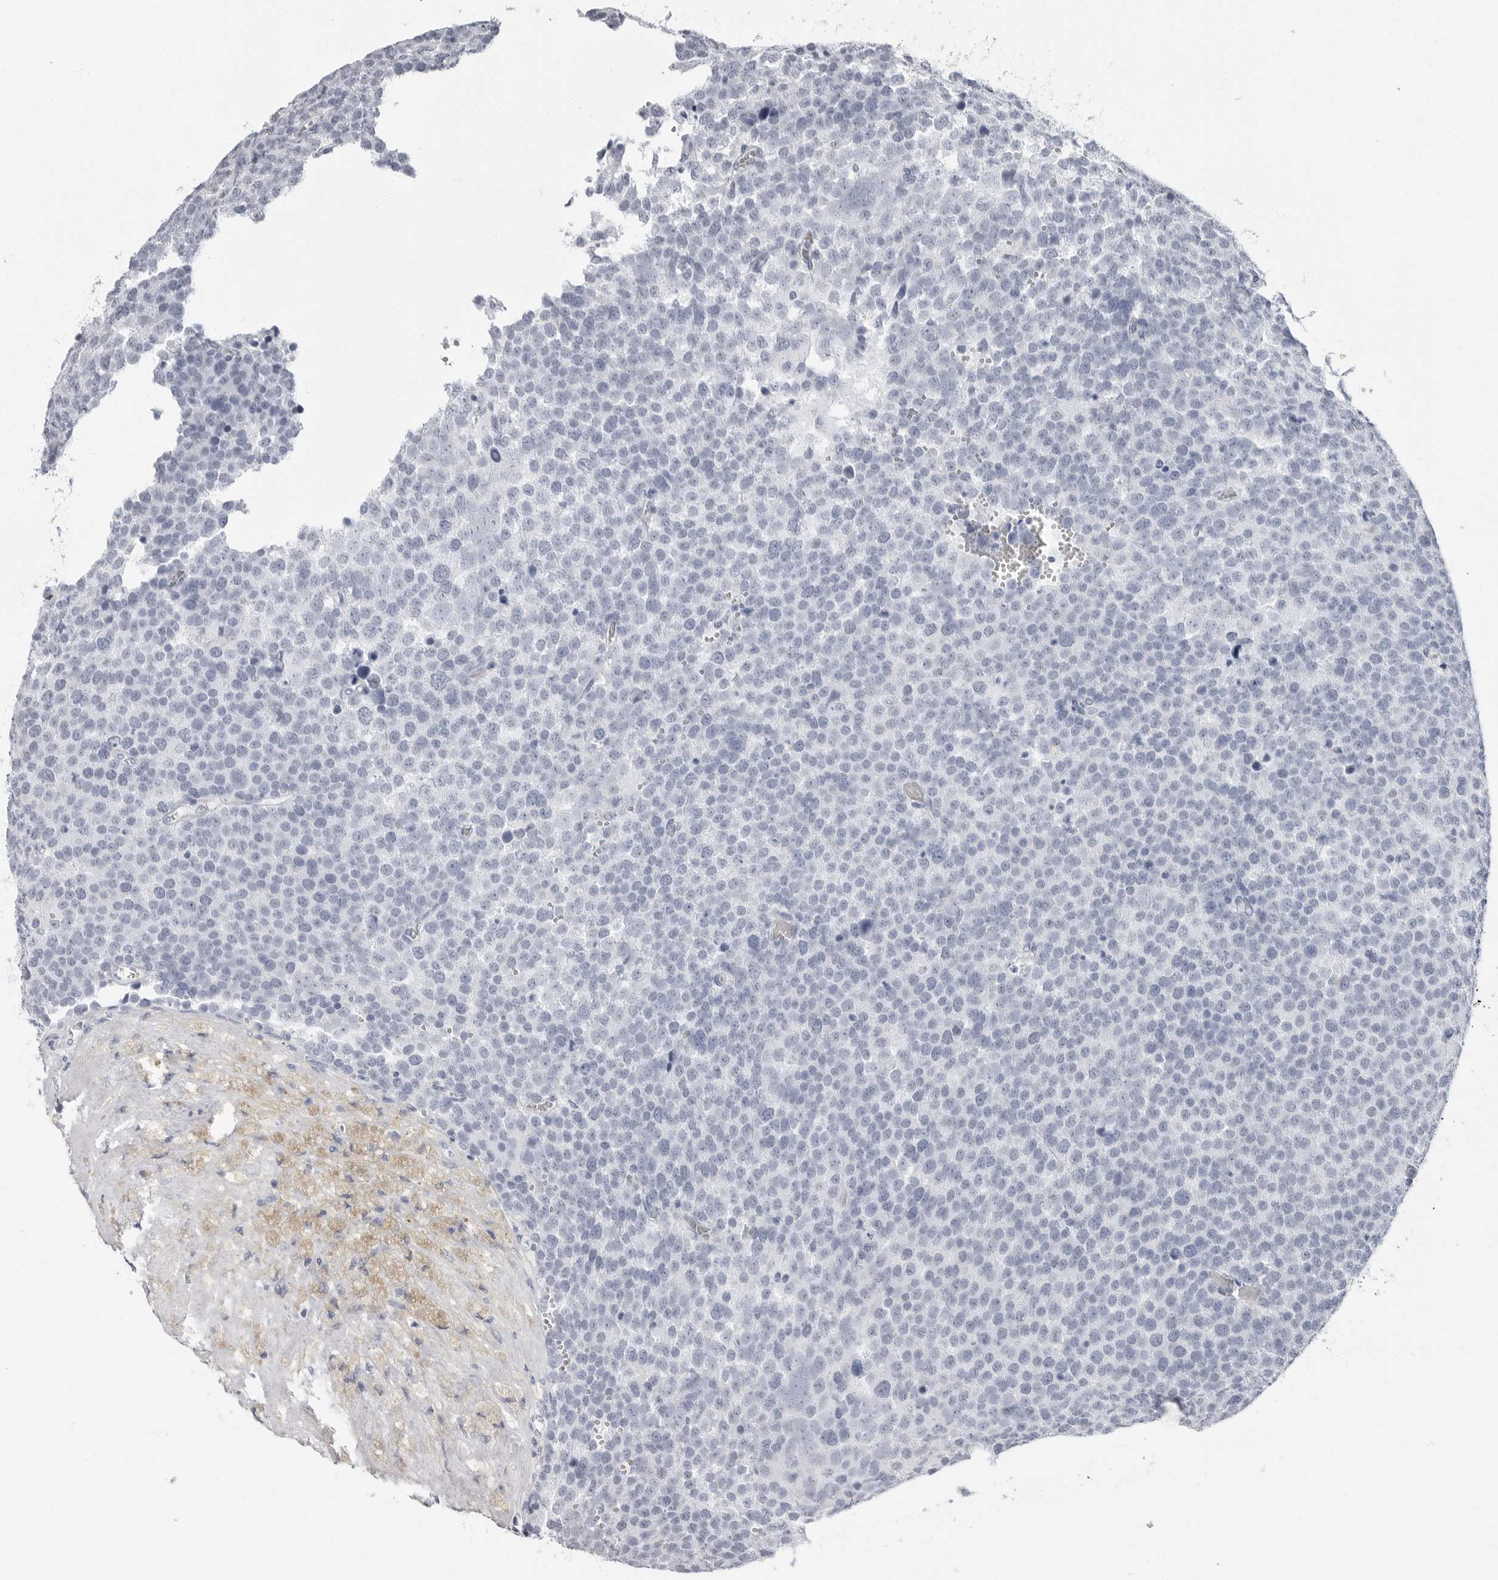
{"staining": {"intensity": "negative", "quantity": "none", "location": "none"}, "tissue": "testis cancer", "cell_type": "Tumor cells", "image_type": "cancer", "snomed": [{"axis": "morphology", "description": "Seminoma, NOS"}, {"axis": "topography", "description": "Testis"}], "caption": "An IHC micrograph of testis cancer is shown. There is no staining in tumor cells of testis cancer.", "gene": "ERICH3", "patient": {"sex": "male", "age": 71}}